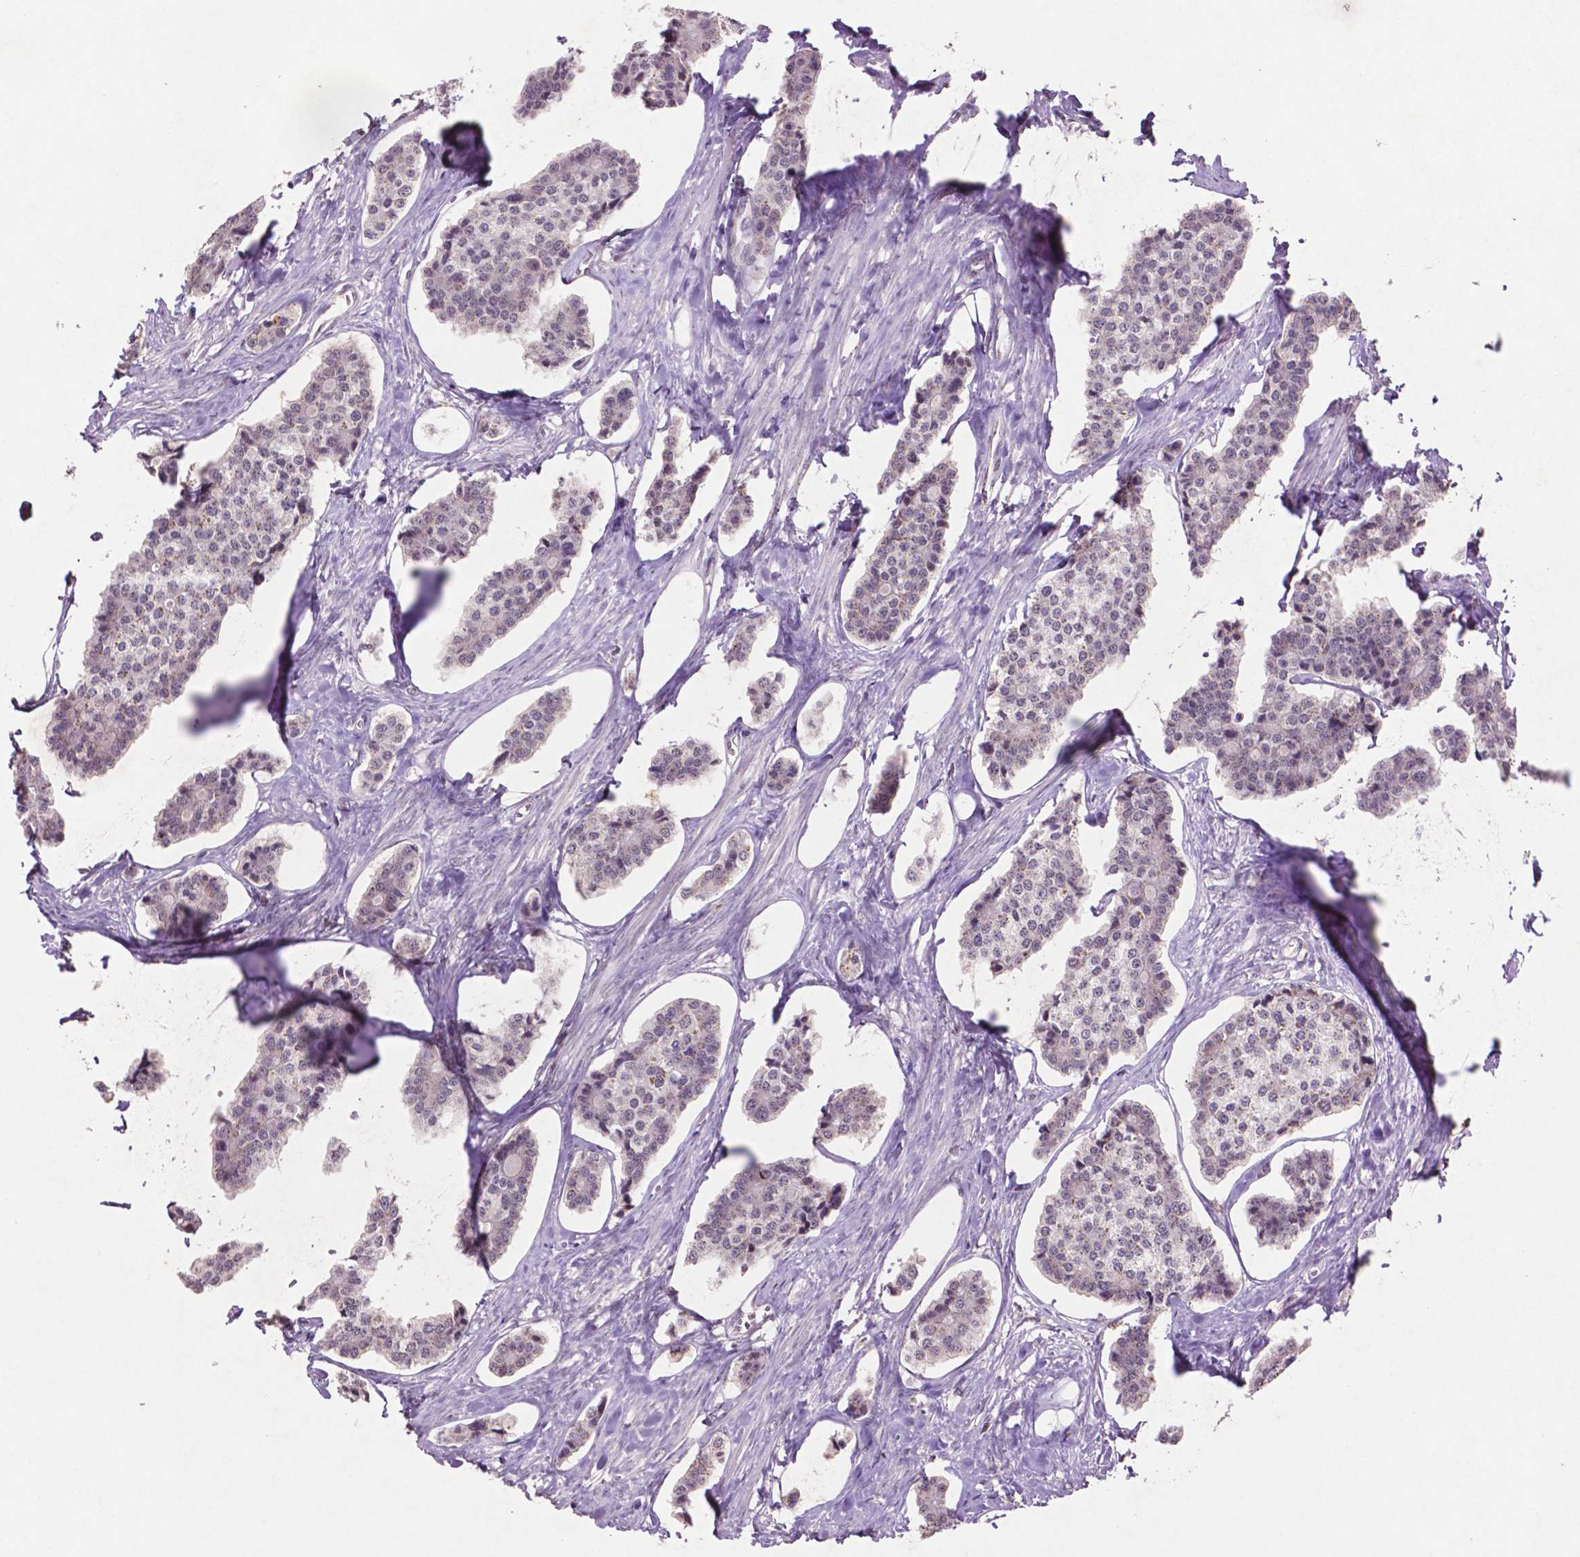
{"staining": {"intensity": "negative", "quantity": "none", "location": "none"}, "tissue": "carcinoid", "cell_type": "Tumor cells", "image_type": "cancer", "snomed": [{"axis": "morphology", "description": "Carcinoid, malignant, NOS"}, {"axis": "topography", "description": "Small intestine"}], "caption": "High power microscopy micrograph of an immunohistochemistry histopathology image of carcinoid, revealing no significant staining in tumor cells. Nuclei are stained in blue.", "gene": "GLRX", "patient": {"sex": "female", "age": 65}}